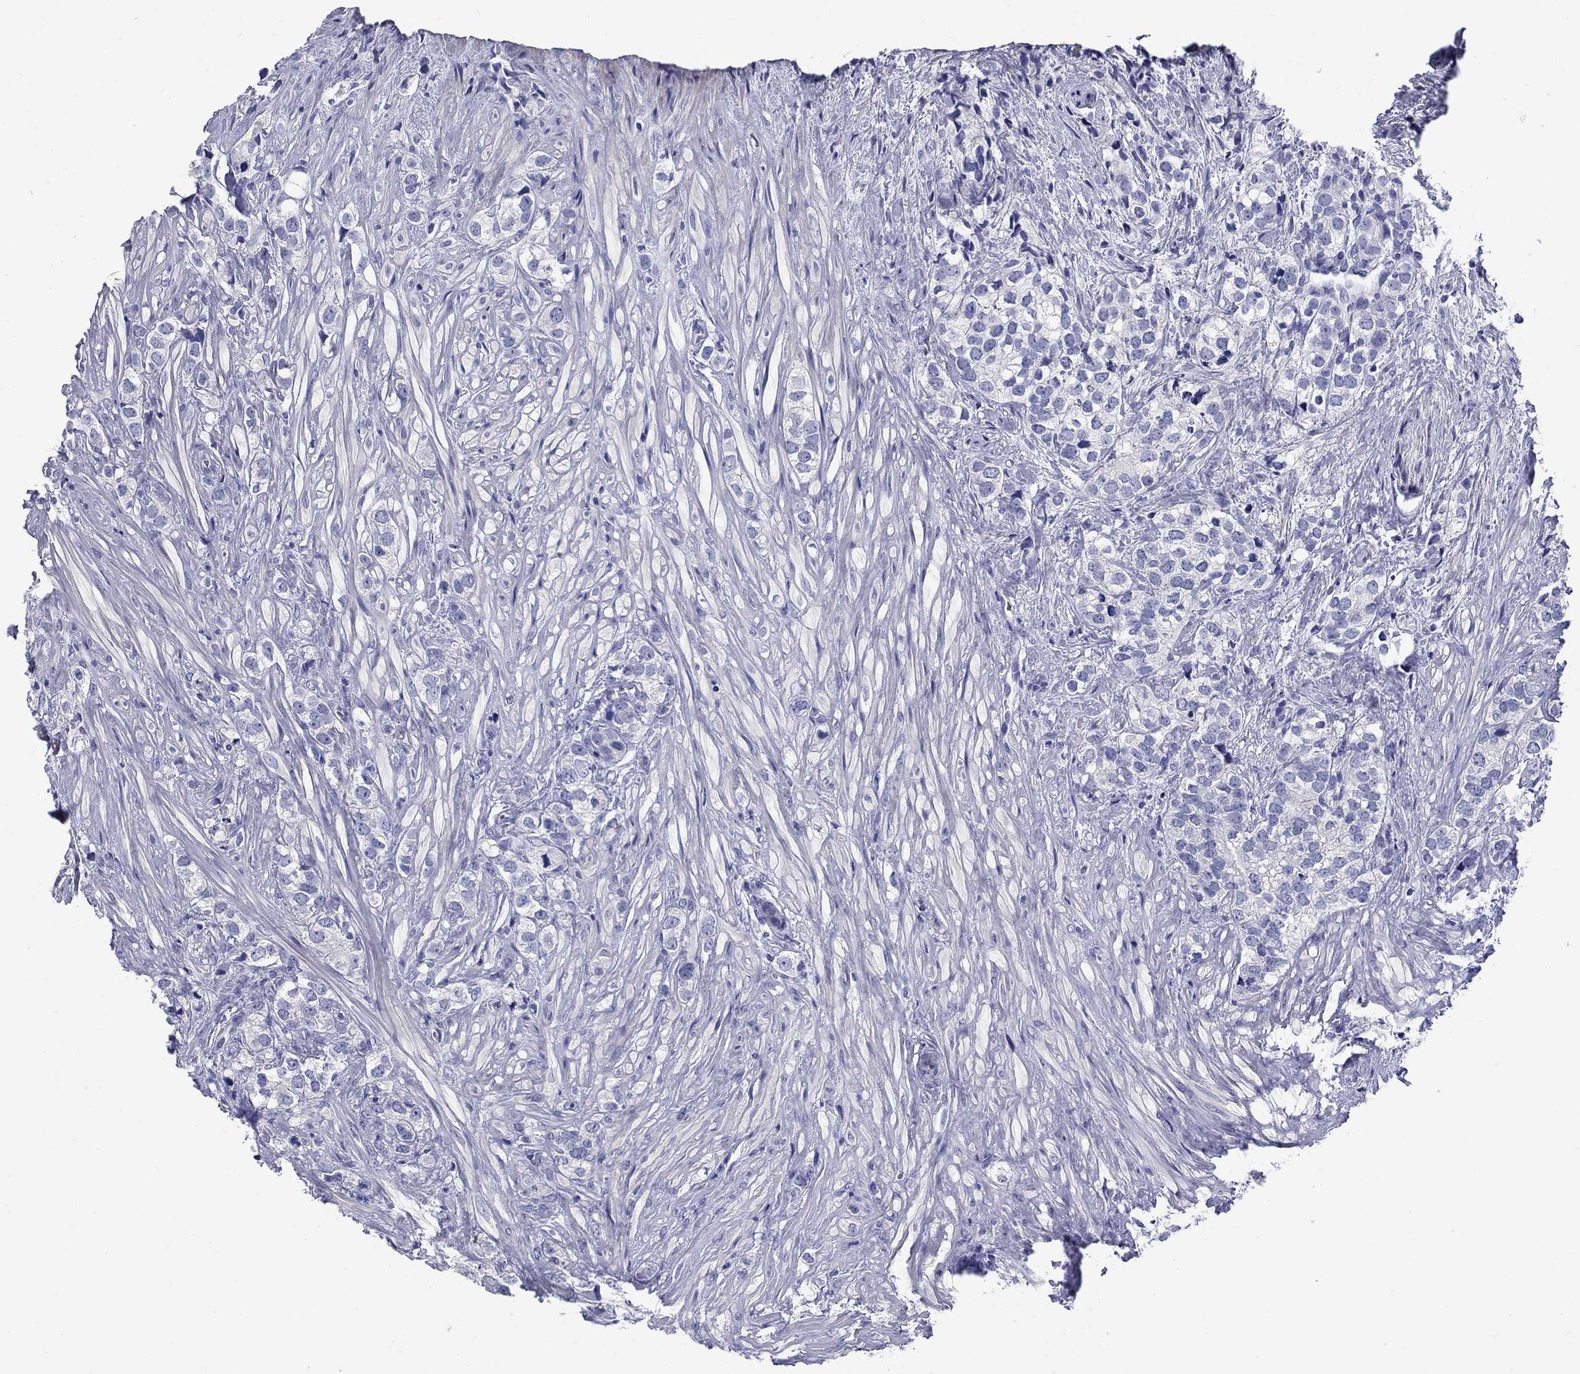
{"staining": {"intensity": "negative", "quantity": "none", "location": "none"}, "tissue": "prostate cancer", "cell_type": "Tumor cells", "image_type": "cancer", "snomed": [{"axis": "morphology", "description": "Adenocarcinoma, NOS"}, {"axis": "topography", "description": "Prostate and seminal vesicle, NOS"}], "caption": "Photomicrograph shows no protein positivity in tumor cells of adenocarcinoma (prostate) tissue.", "gene": "PRKCG", "patient": {"sex": "male", "age": 63}}